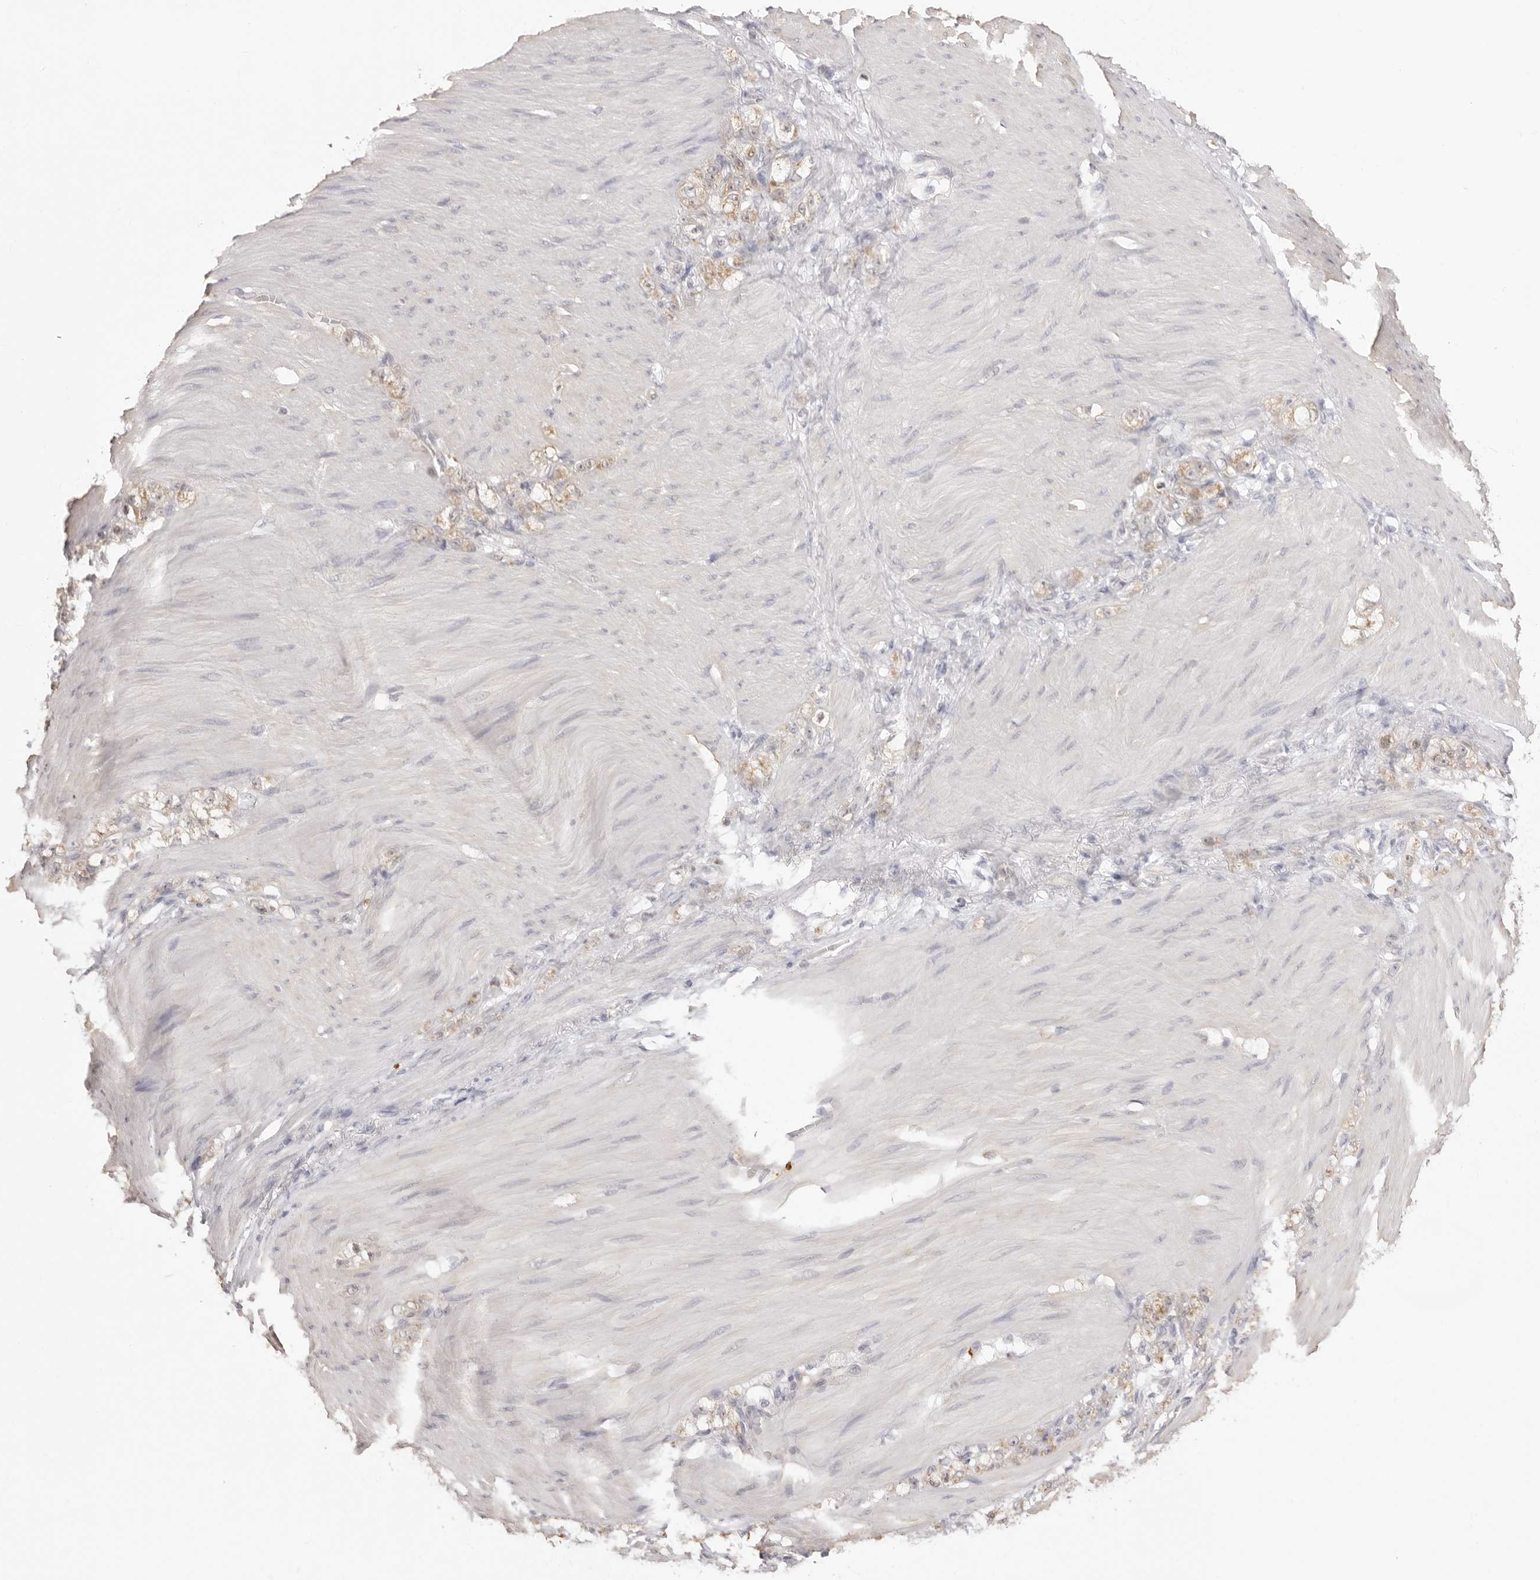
{"staining": {"intensity": "weak", "quantity": ">75%", "location": "cytoplasmic/membranous"}, "tissue": "stomach cancer", "cell_type": "Tumor cells", "image_type": "cancer", "snomed": [{"axis": "morphology", "description": "Normal tissue, NOS"}, {"axis": "morphology", "description": "Adenocarcinoma, NOS"}, {"axis": "topography", "description": "Stomach"}], "caption": "Stomach adenocarcinoma stained with a brown dye demonstrates weak cytoplasmic/membranous positive expression in approximately >75% of tumor cells.", "gene": "FDPS", "patient": {"sex": "male", "age": 82}}